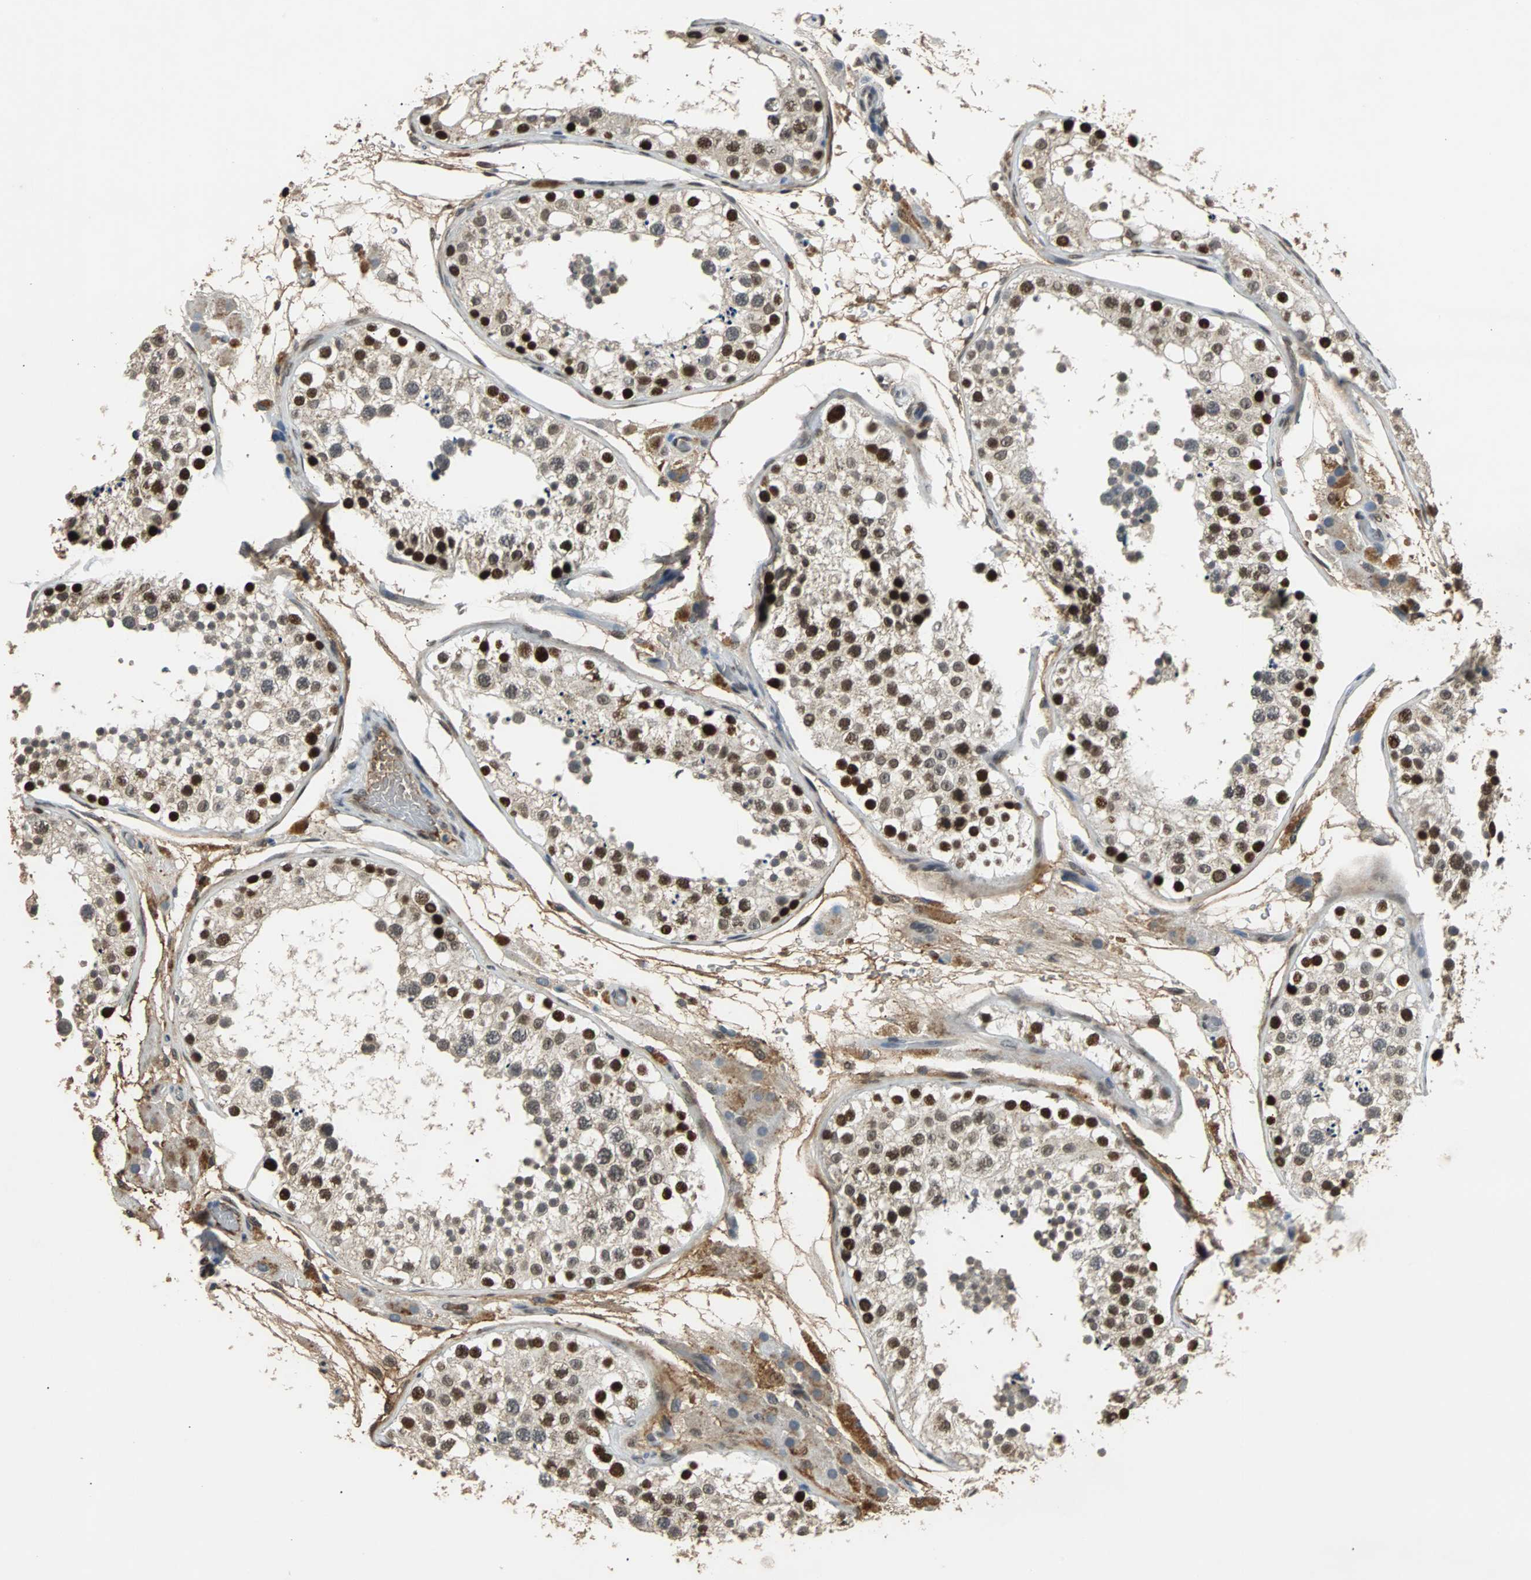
{"staining": {"intensity": "strong", "quantity": ">75%", "location": "nuclear"}, "tissue": "testis", "cell_type": "Cells in seminiferous ducts", "image_type": "normal", "snomed": [{"axis": "morphology", "description": "Normal tissue, NOS"}, {"axis": "topography", "description": "Testis"}], "caption": "Immunohistochemistry (IHC) (DAB) staining of unremarkable human testis shows strong nuclear protein positivity in about >75% of cells in seminiferous ducts.", "gene": "PHC1", "patient": {"sex": "male", "age": 26}}